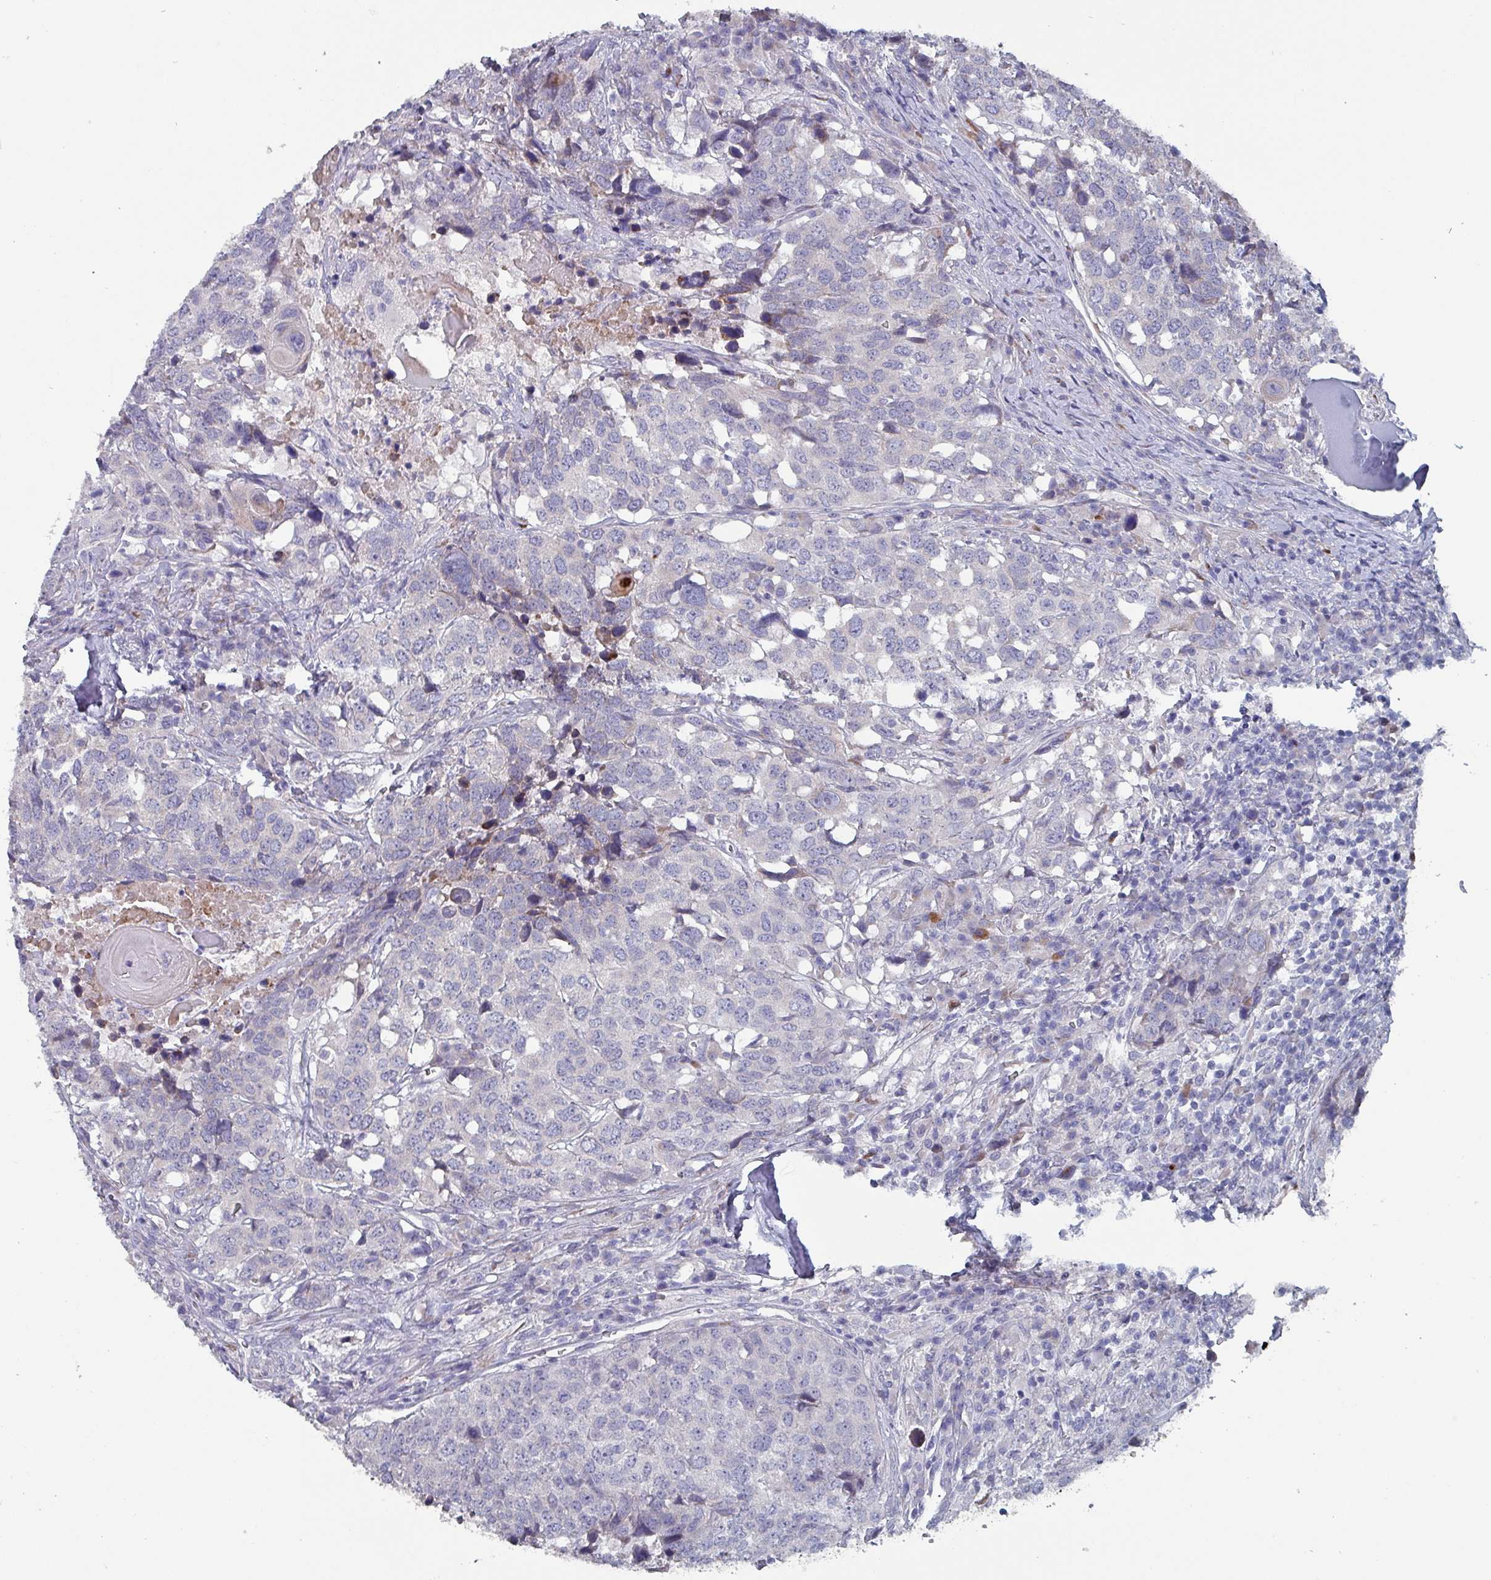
{"staining": {"intensity": "negative", "quantity": "none", "location": "none"}, "tissue": "head and neck cancer", "cell_type": "Tumor cells", "image_type": "cancer", "snomed": [{"axis": "morphology", "description": "Normal tissue, NOS"}, {"axis": "morphology", "description": "Squamous cell carcinoma, NOS"}, {"axis": "topography", "description": "Skeletal muscle"}, {"axis": "topography", "description": "Vascular tissue"}, {"axis": "topography", "description": "Peripheral nerve tissue"}, {"axis": "topography", "description": "Head-Neck"}], "caption": "Tumor cells are negative for brown protein staining in squamous cell carcinoma (head and neck). Nuclei are stained in blue.", "gene": "DRD5", "patient": {"sex": "male", "age": 66}}